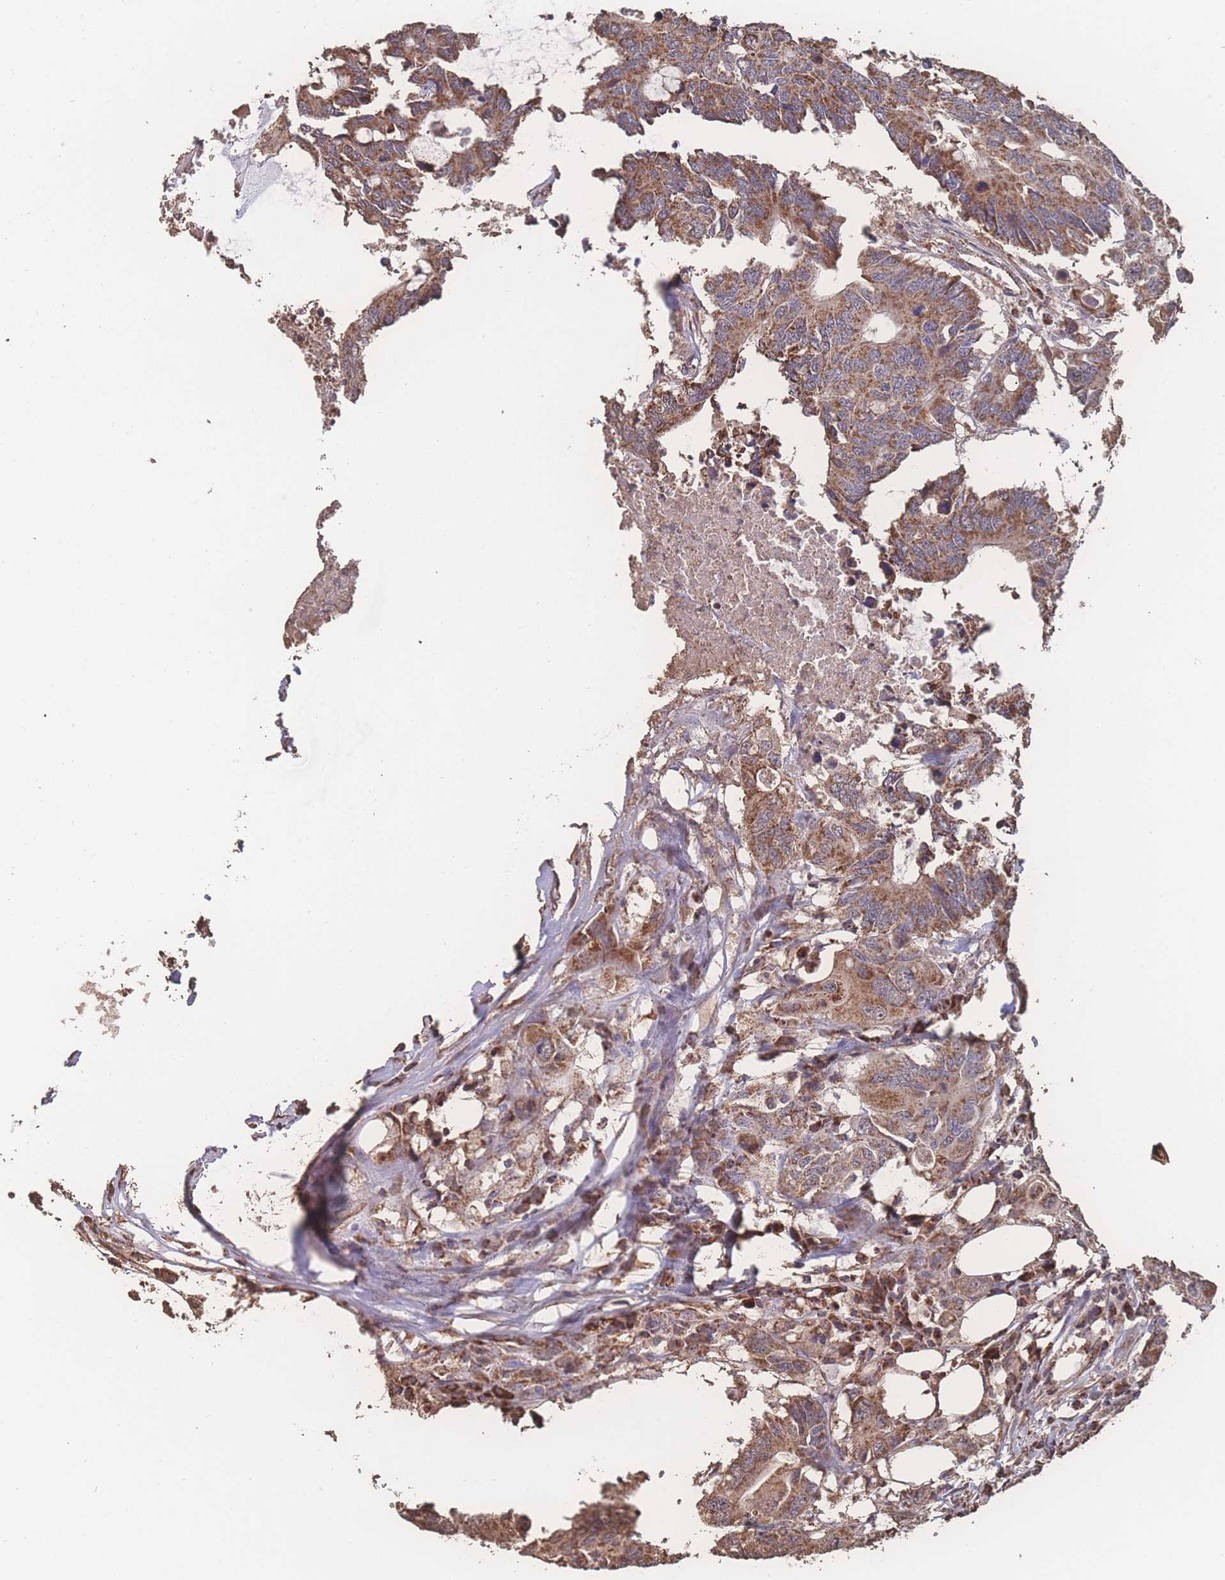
{"staining": {"intensity": "moderate", "quantity": ">75%", "location": "cytoplasmic/membranous"}, "tissue": "colorectal cancer", "cell_type": "Tumor cells", "image_type": "cancer", "snomed": [{"axis": "morphology", "description": "Adenocarcinoma, NOS"}, {"axis": "topography", "description": "Colon"}], "caption": "This is a photomicrograph of IHC staining of adenocarcinoma (colorectal), which shows moderate staining in the cytoplasmic/membranous of tumor cells.", "gene": "SGSM3", "patient": {"sex": "male", "age": 71}}